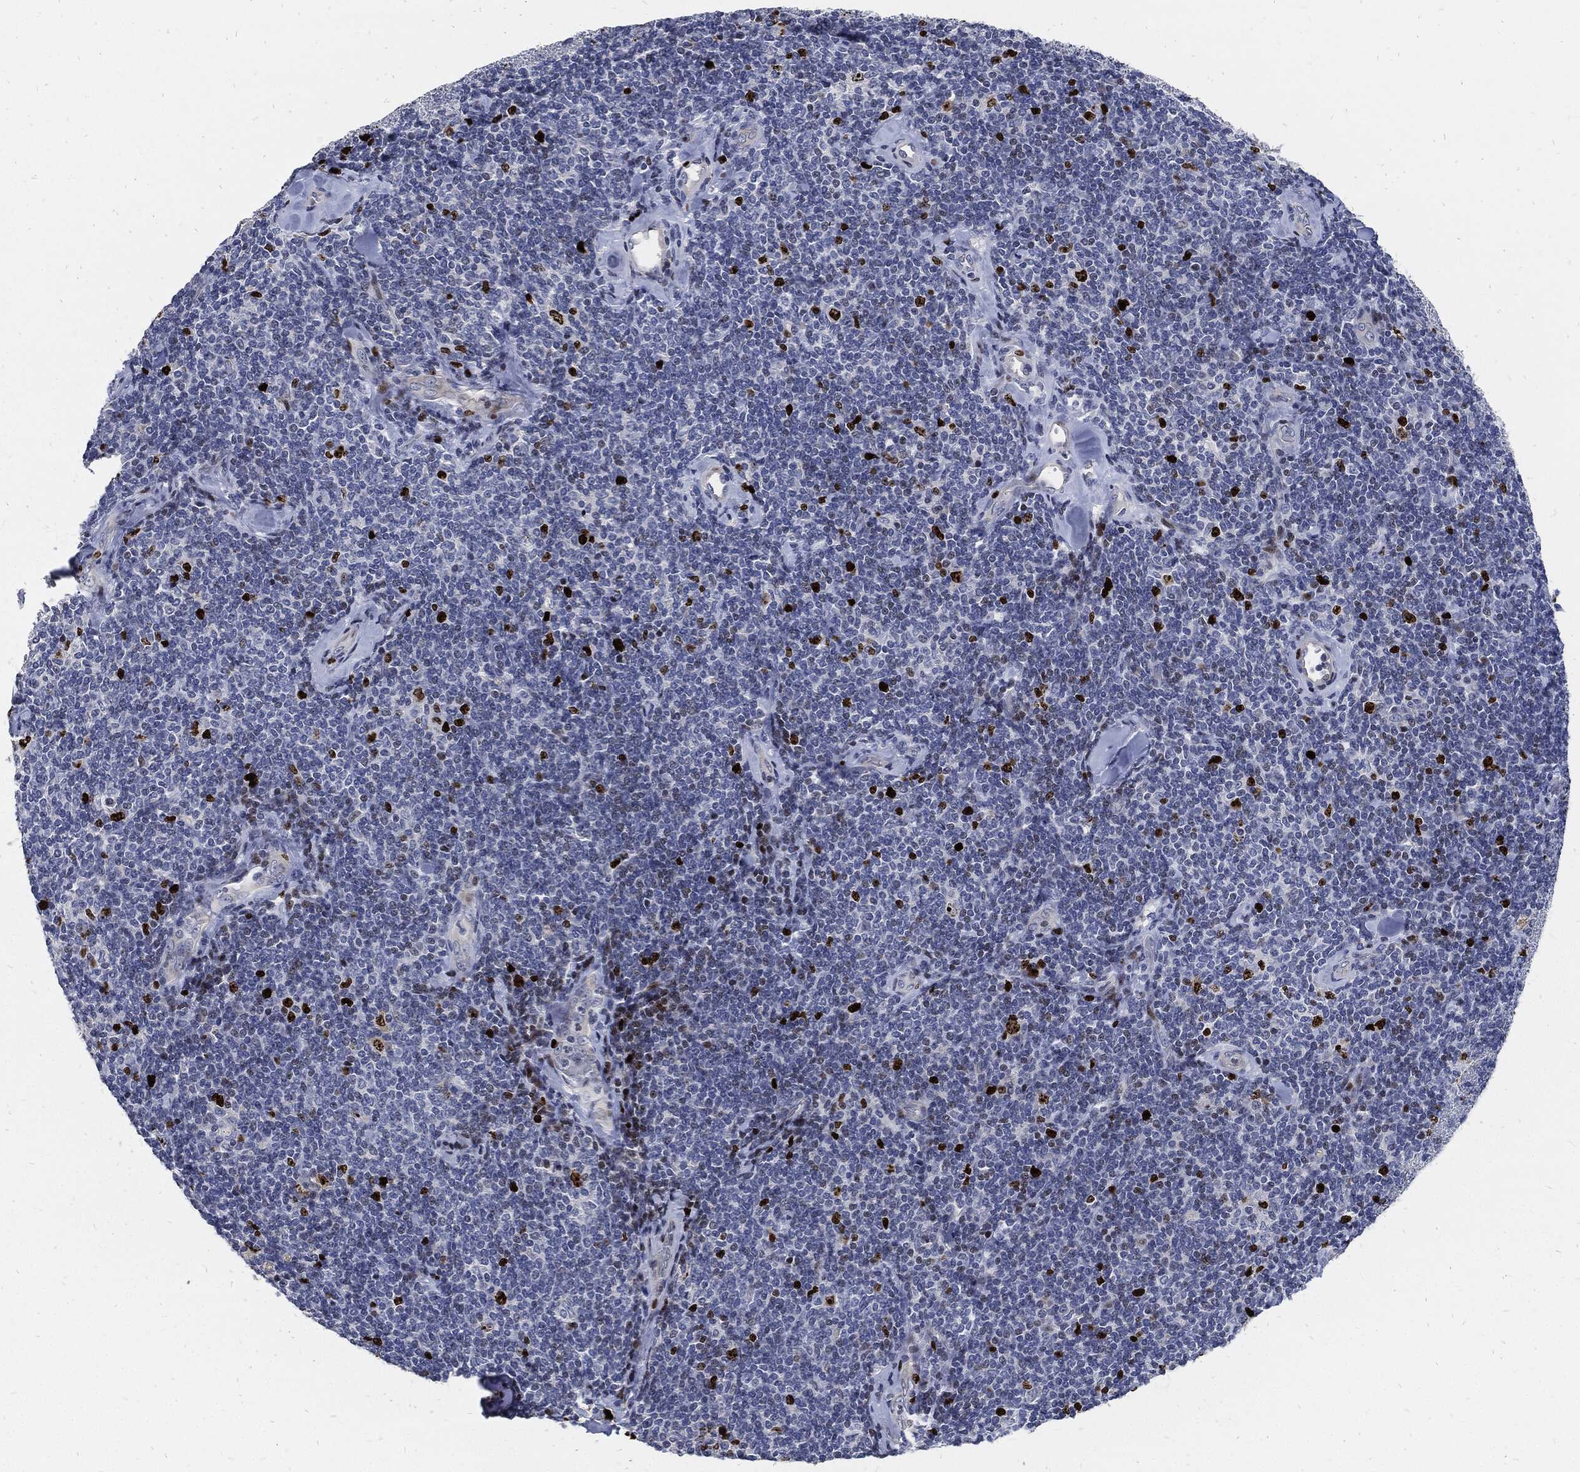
{"staining": {"intensity": "strong", "quantity": "<25%", "location": "nuclear"}, "tissue": "lymphoma", "cell_type": "Tumor cells", "image_type": "cancer", "snomed": [{"axis": "morphology", "description": "Malignant lymphoma, non-Hodgkin's type, Low grade"}, {"axis": "topography", "description": "Lymph node"}], "caption": "Immunohistochemistry staining of lymphoma, which demonstrates medium levels of strong nuclear expression in about <25% of tumor cells indicating strong nuclear protein staining. The staining was performed using DAB (3,3'-diaminobenzidine) (brown) for protein detection and nuclei were counterstained in hematoxylin (blue).", "gene": "MKI67", "patient": {"sex": "female", "age": 56}}